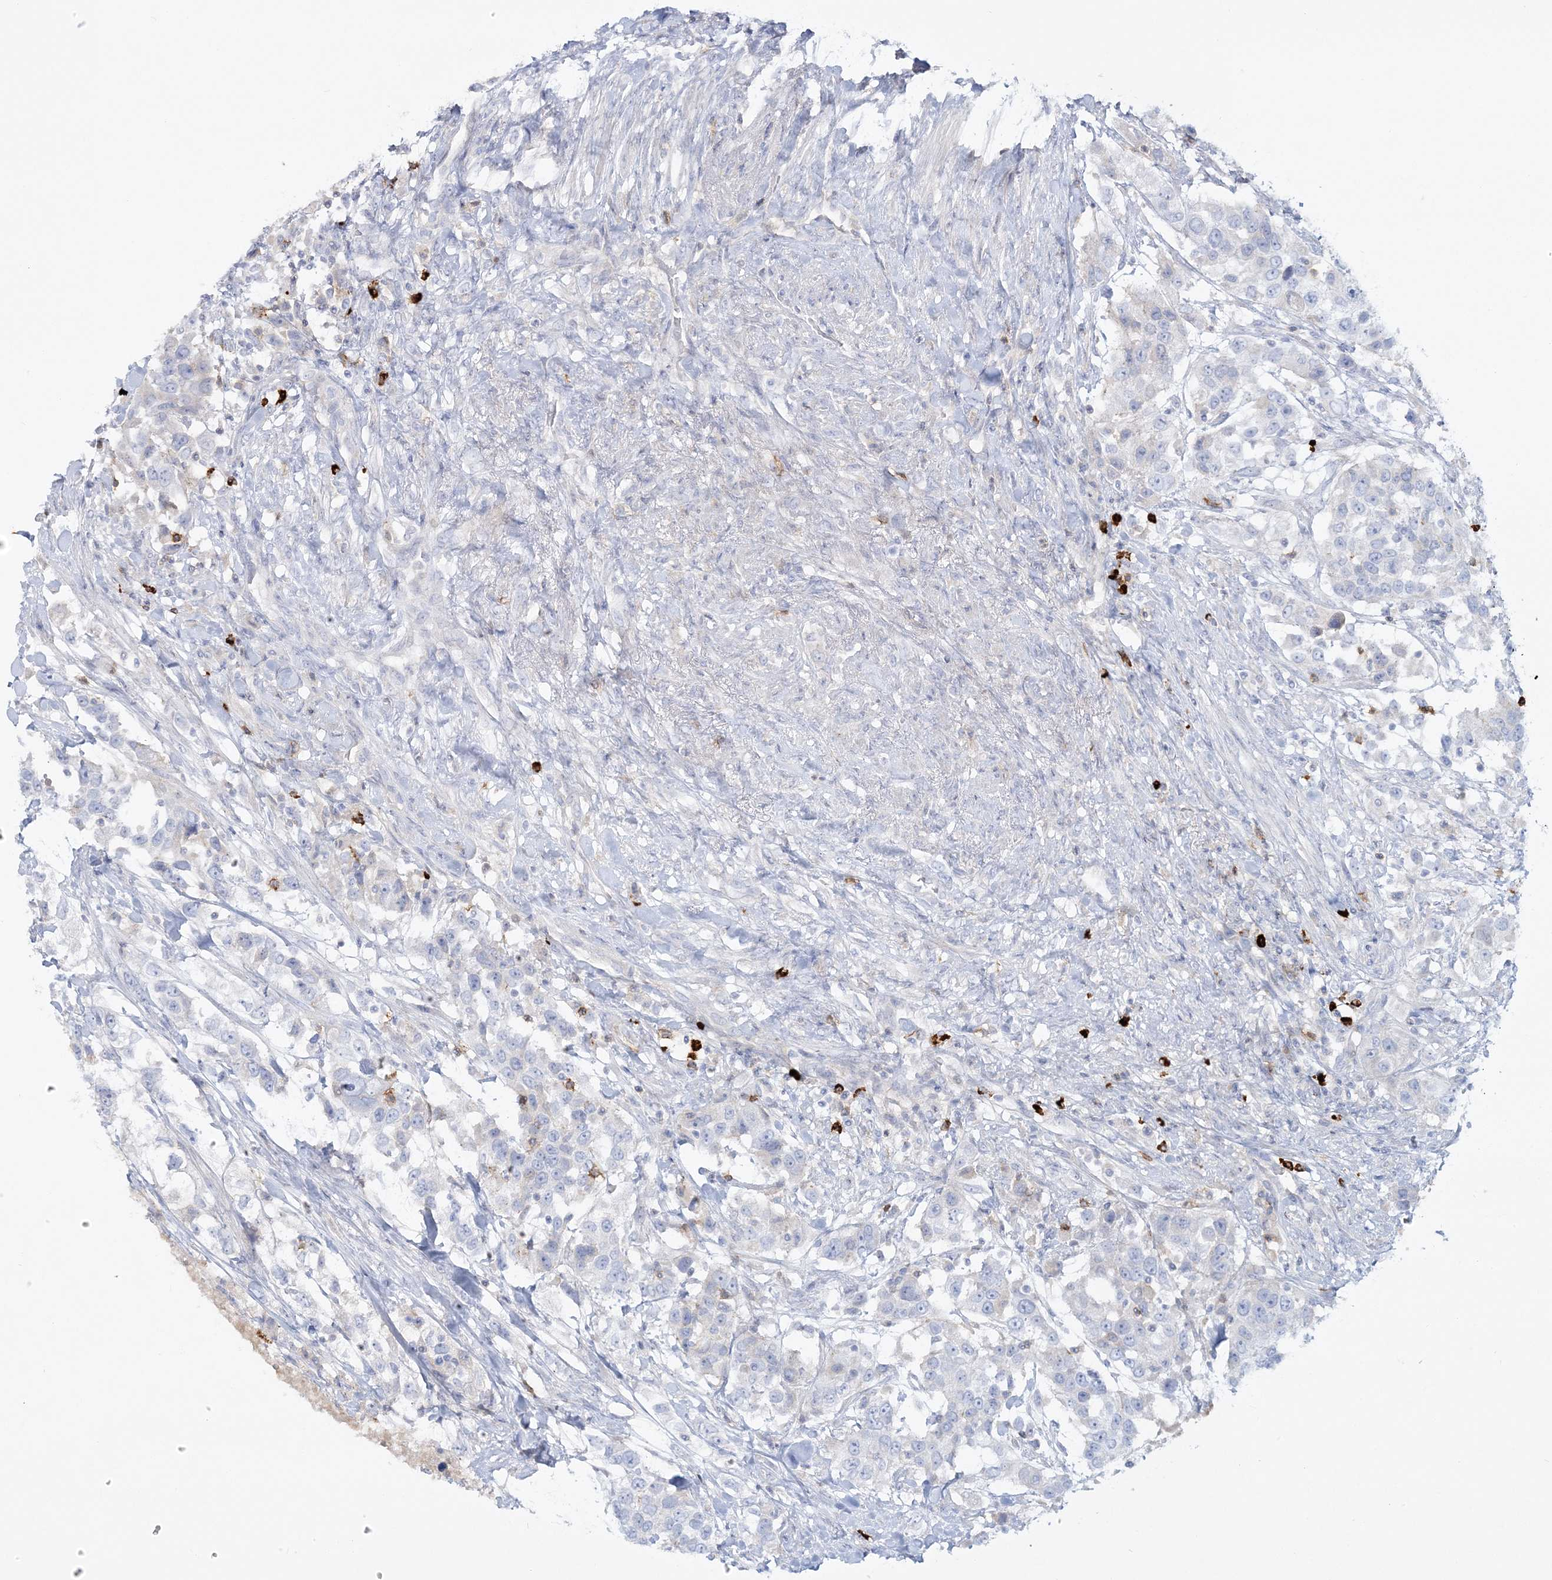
{"staining": {"intensity": "negative", "quantity": "none", "location": "none"}, "tissue": "urothelial cancer", "cell_type": "Tumor cells", "image_type": "cancer", "snomed": [{"axis": "morphology", "description": "Urothelial carcinoma, High grade"}, {"axis": "topography", "description": "Urinary bladder"}], "caption": "High-grade urothelial carcinoma was stained to show a protein in brown. There is no significant positivity in tumor cells. Brightfield microscopy of IHC stained with DAB (3,3'-diaminobenzidine) (brown) and hematoxylin (blue), captured at high magnification.", "gene": "WDSUB1", "patient": {"sex": "female", "age": 80}}